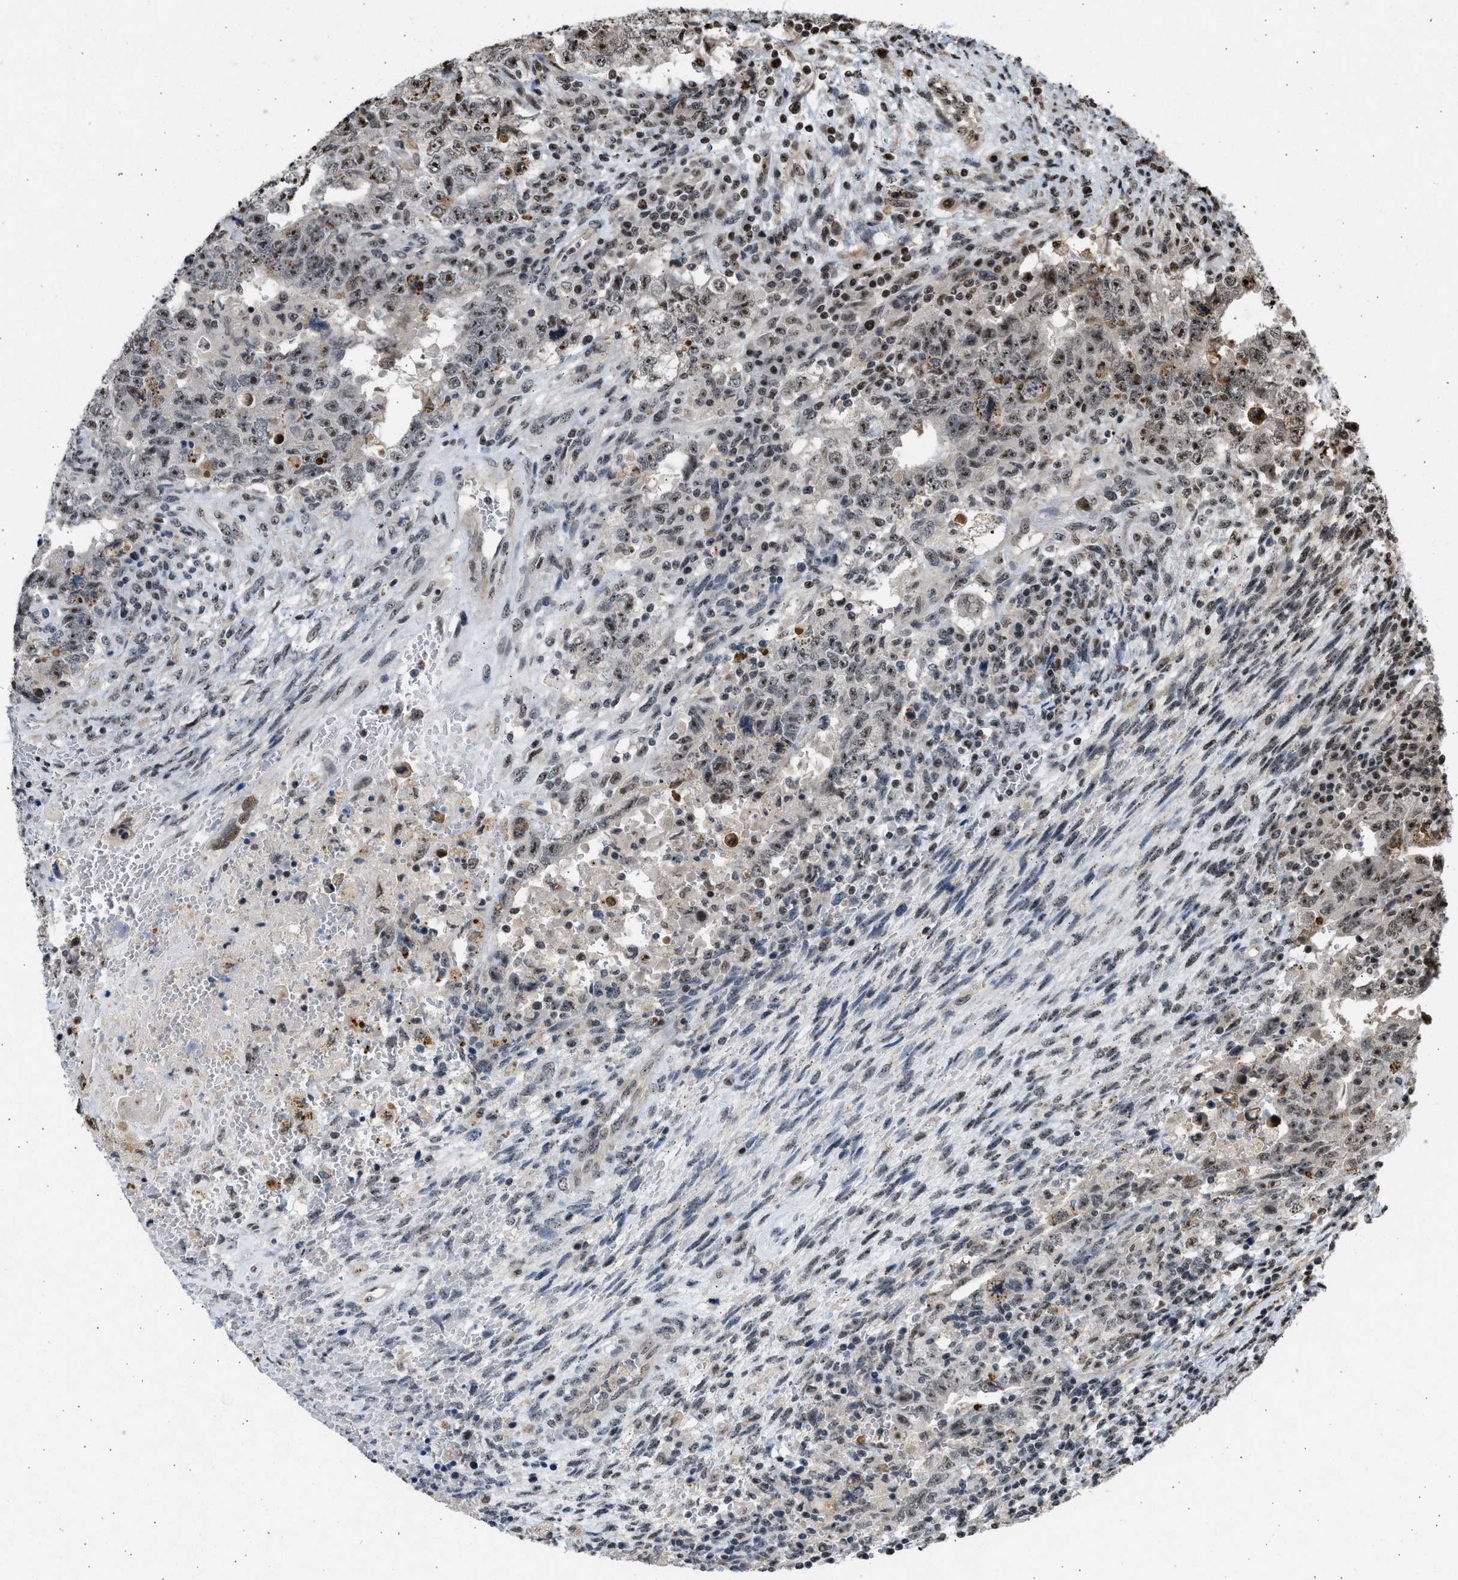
{"staining": {"intensity": "moderate", "quantity": ">75%", "location": "nuclear"}, "tissue": "testis cancer", "cell_type": "Tumor cells", "image_type": "cancer", "snomed": [{"axis": "morphology", "description": "Carcinoma, Embryonal, NOS"}, {"axis": "topography", "description": "Testis"}], "caption": "Testis cancer (embryonal carcinoma) stained with a brown dye displays moderate nuclear positive staining in approximately >75% of tumor cells.", "gene": "TFDP2", "patient": {"sex": "male", "age": 26}}